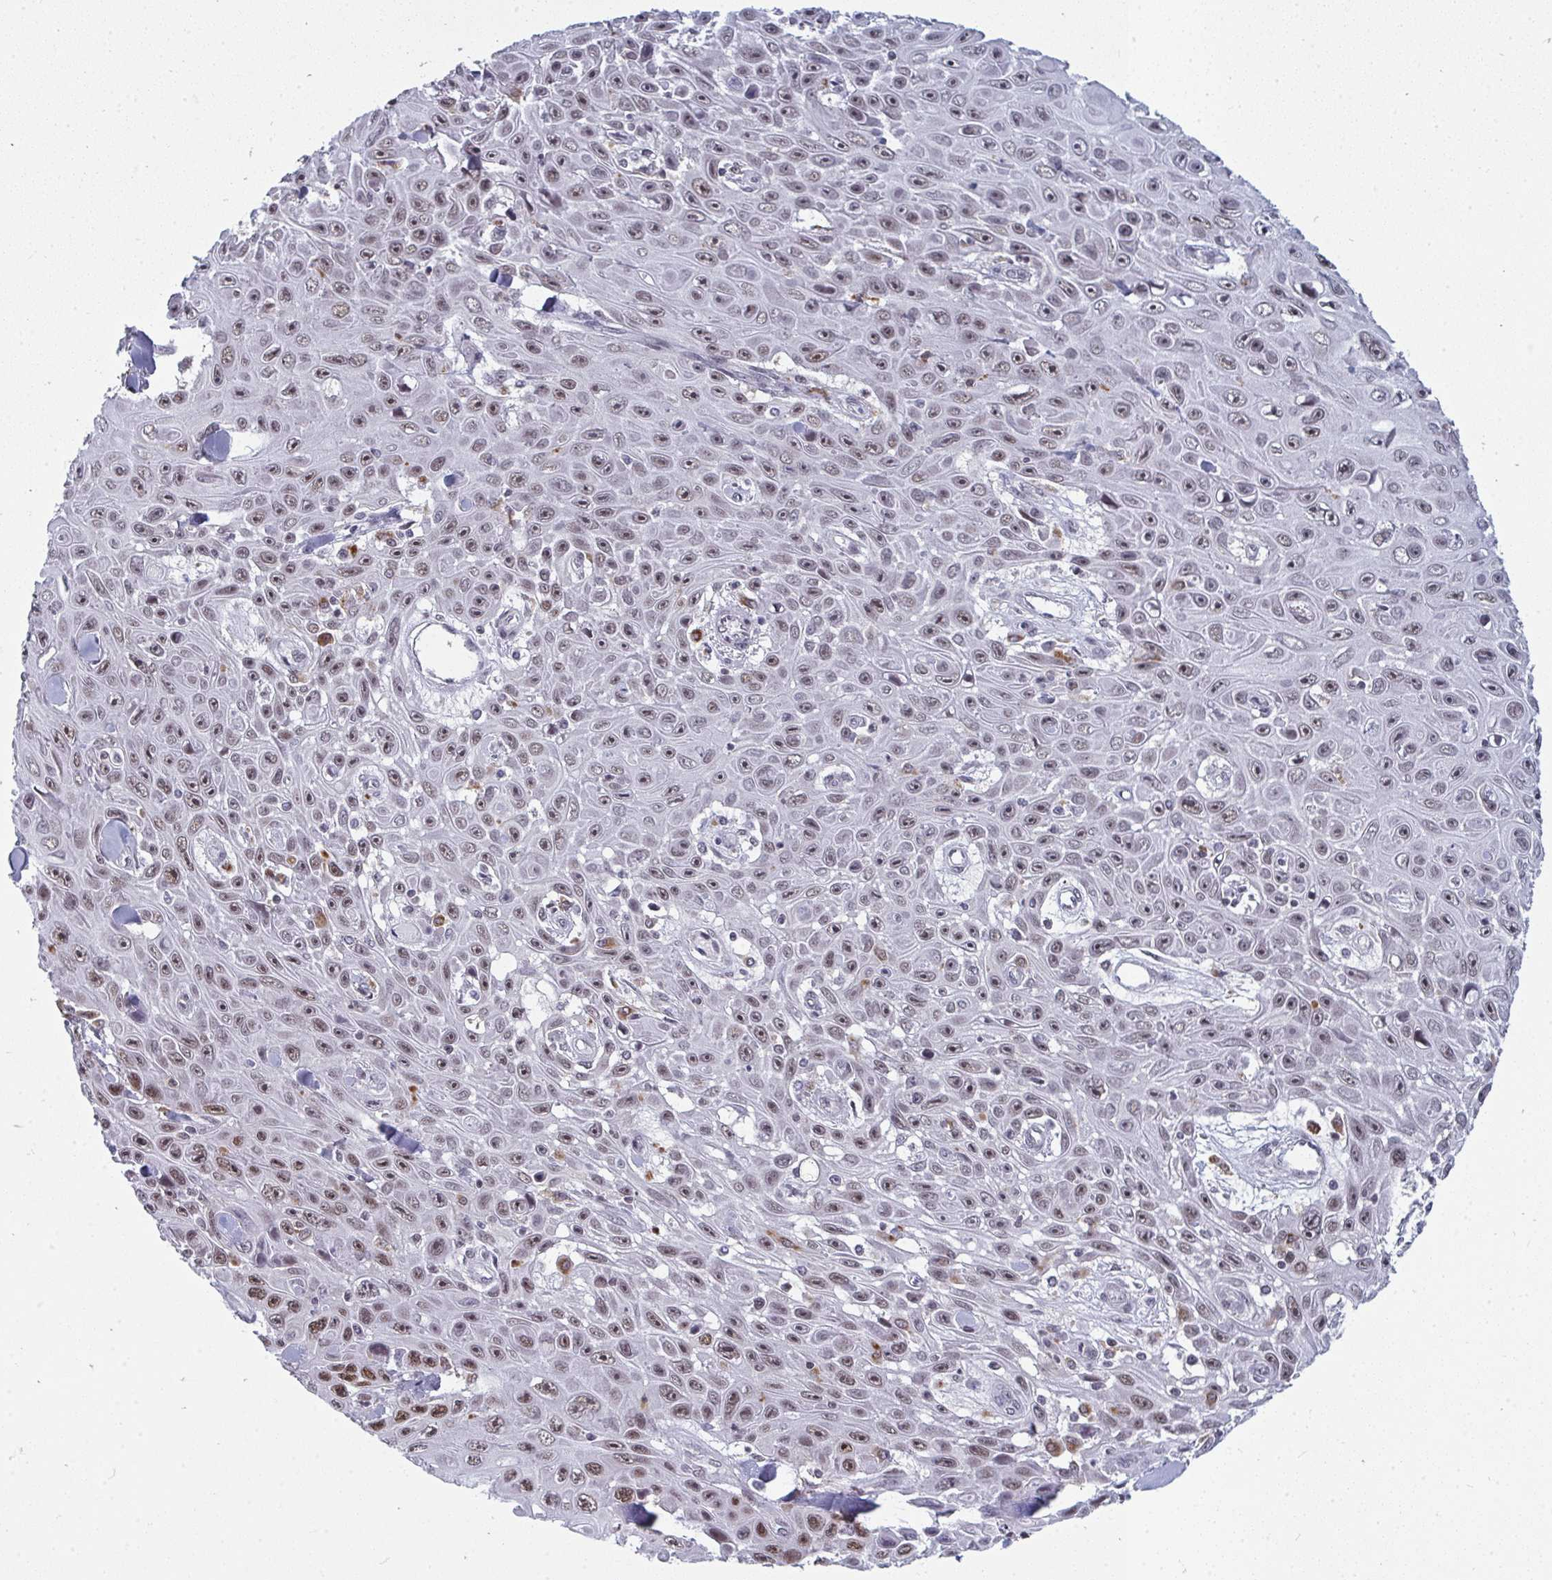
{"staining": {"intensity": "weak", "quantity": ">75%", "location": "nuclear"}, "tissue": "skin cancer", "cell_type": "Tumor cells", "image_type": "cancer", "snomed": [{"axis": "morphology", "description": "Squamous cell carcinoma, NOS"}, {"axis": "topography", "description": "Skin"}], "caption": "The histopathology image shows immunohistochemical staining of skin cancer. There is weak nuclear staining is seen in approximately >75% of tumor cells.", "gene": "ATF1", "patient": {"sex": "male", "age": 82}}